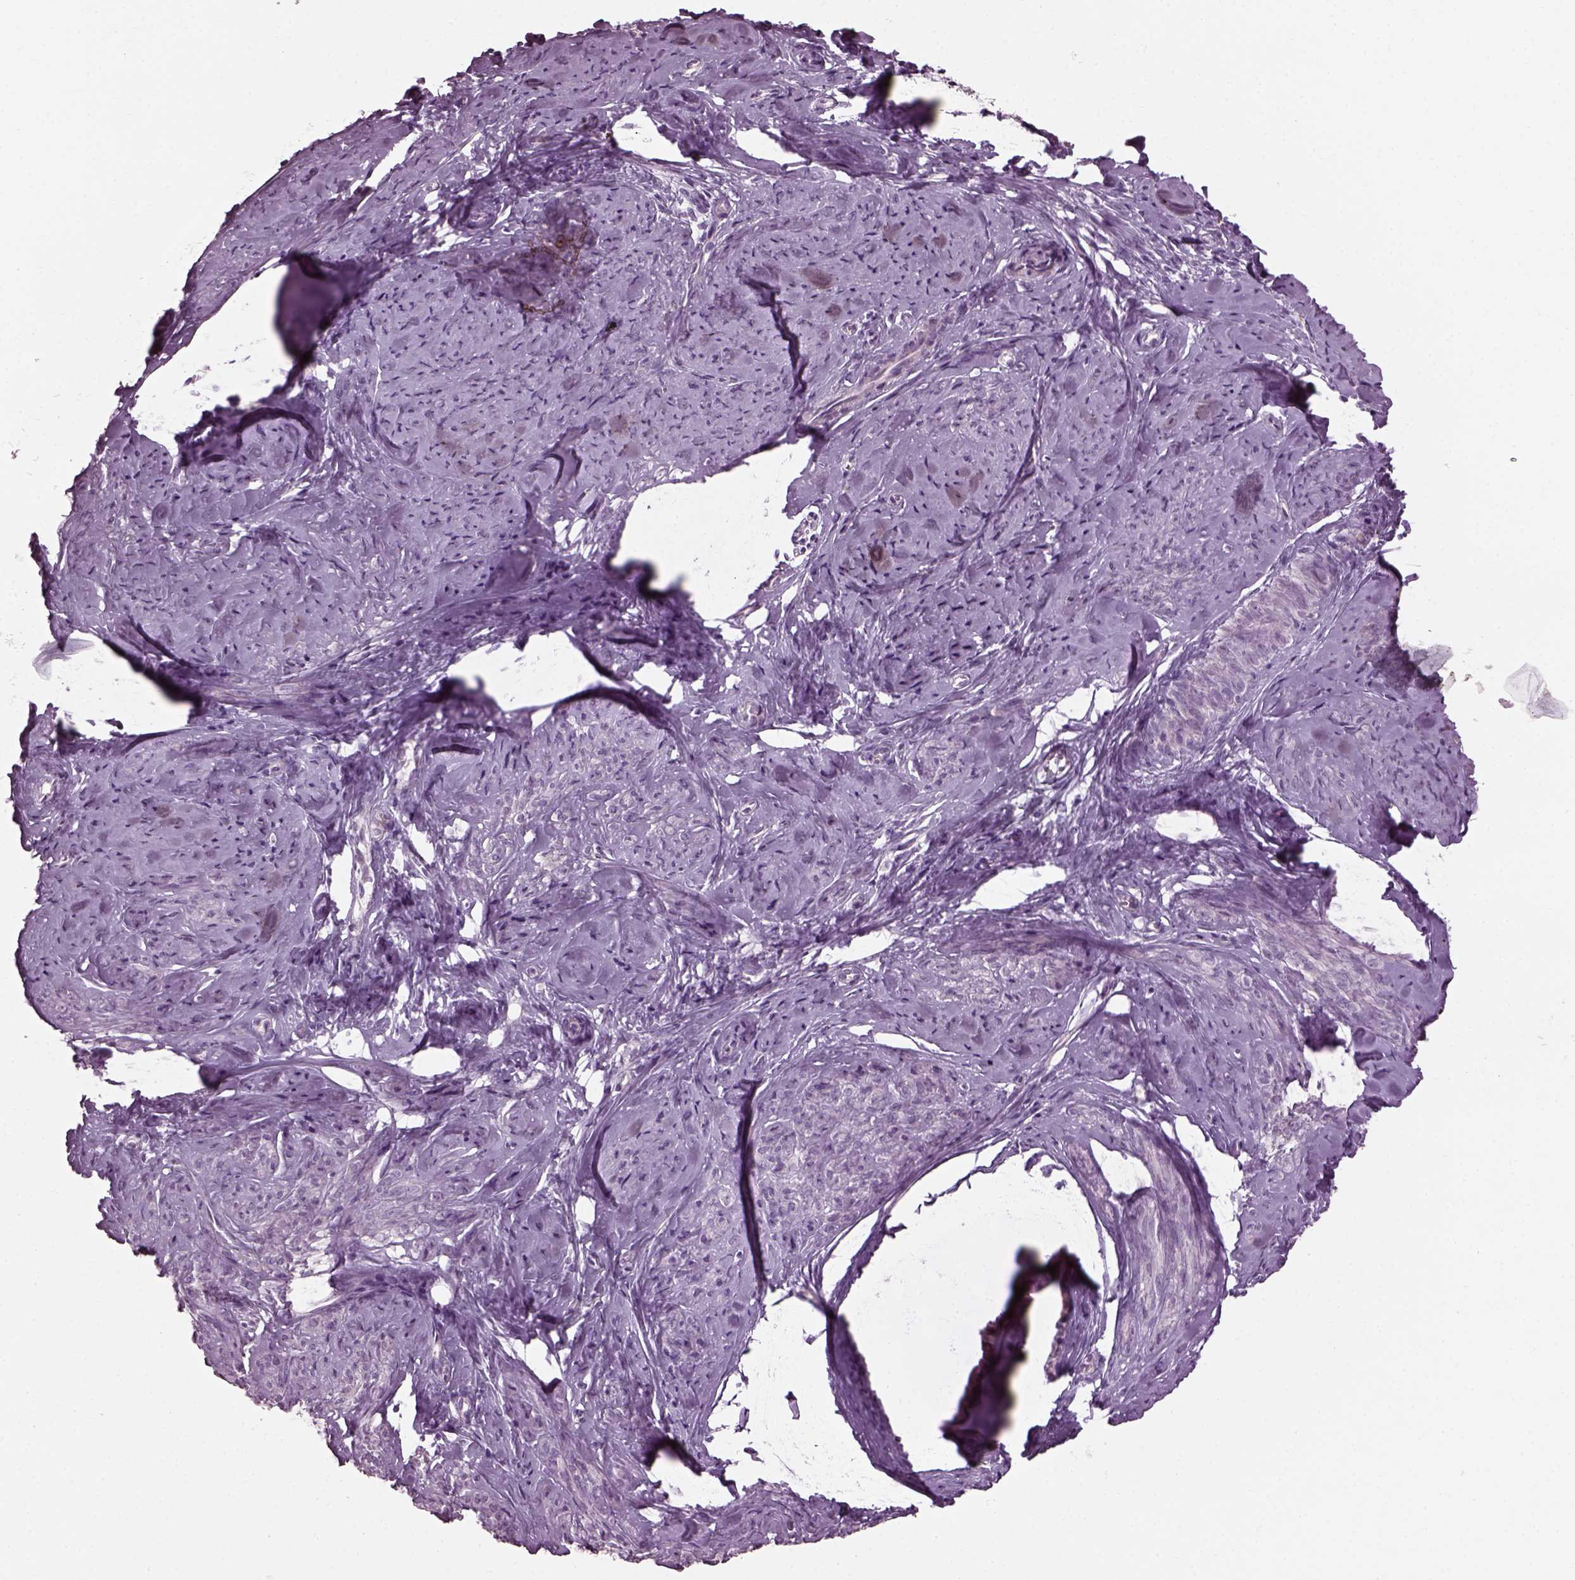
{"staining": {"intensity": "negative", "quantity": "none", "location": "none"}, "tissue": "smooth muscle", "cell_type": "Smooth muscle cells", "image_type": "normal", "snomed": [{"axis": "morphology", "description": "Normal tissue, NOS"}, {"axis": "topography", "description": "Smooth muscle"}], "caption": "Unremarkable smooth muscle was stained to show a protein in brown. There is no significant expression in smooth muscle cells. Brightfield microscopy of IHC stained with DAB (brown) and hematoxylin (blue), captured at high magnification.", "gene": "CABP5", "patient": {"sex": "female", "age": 48}}